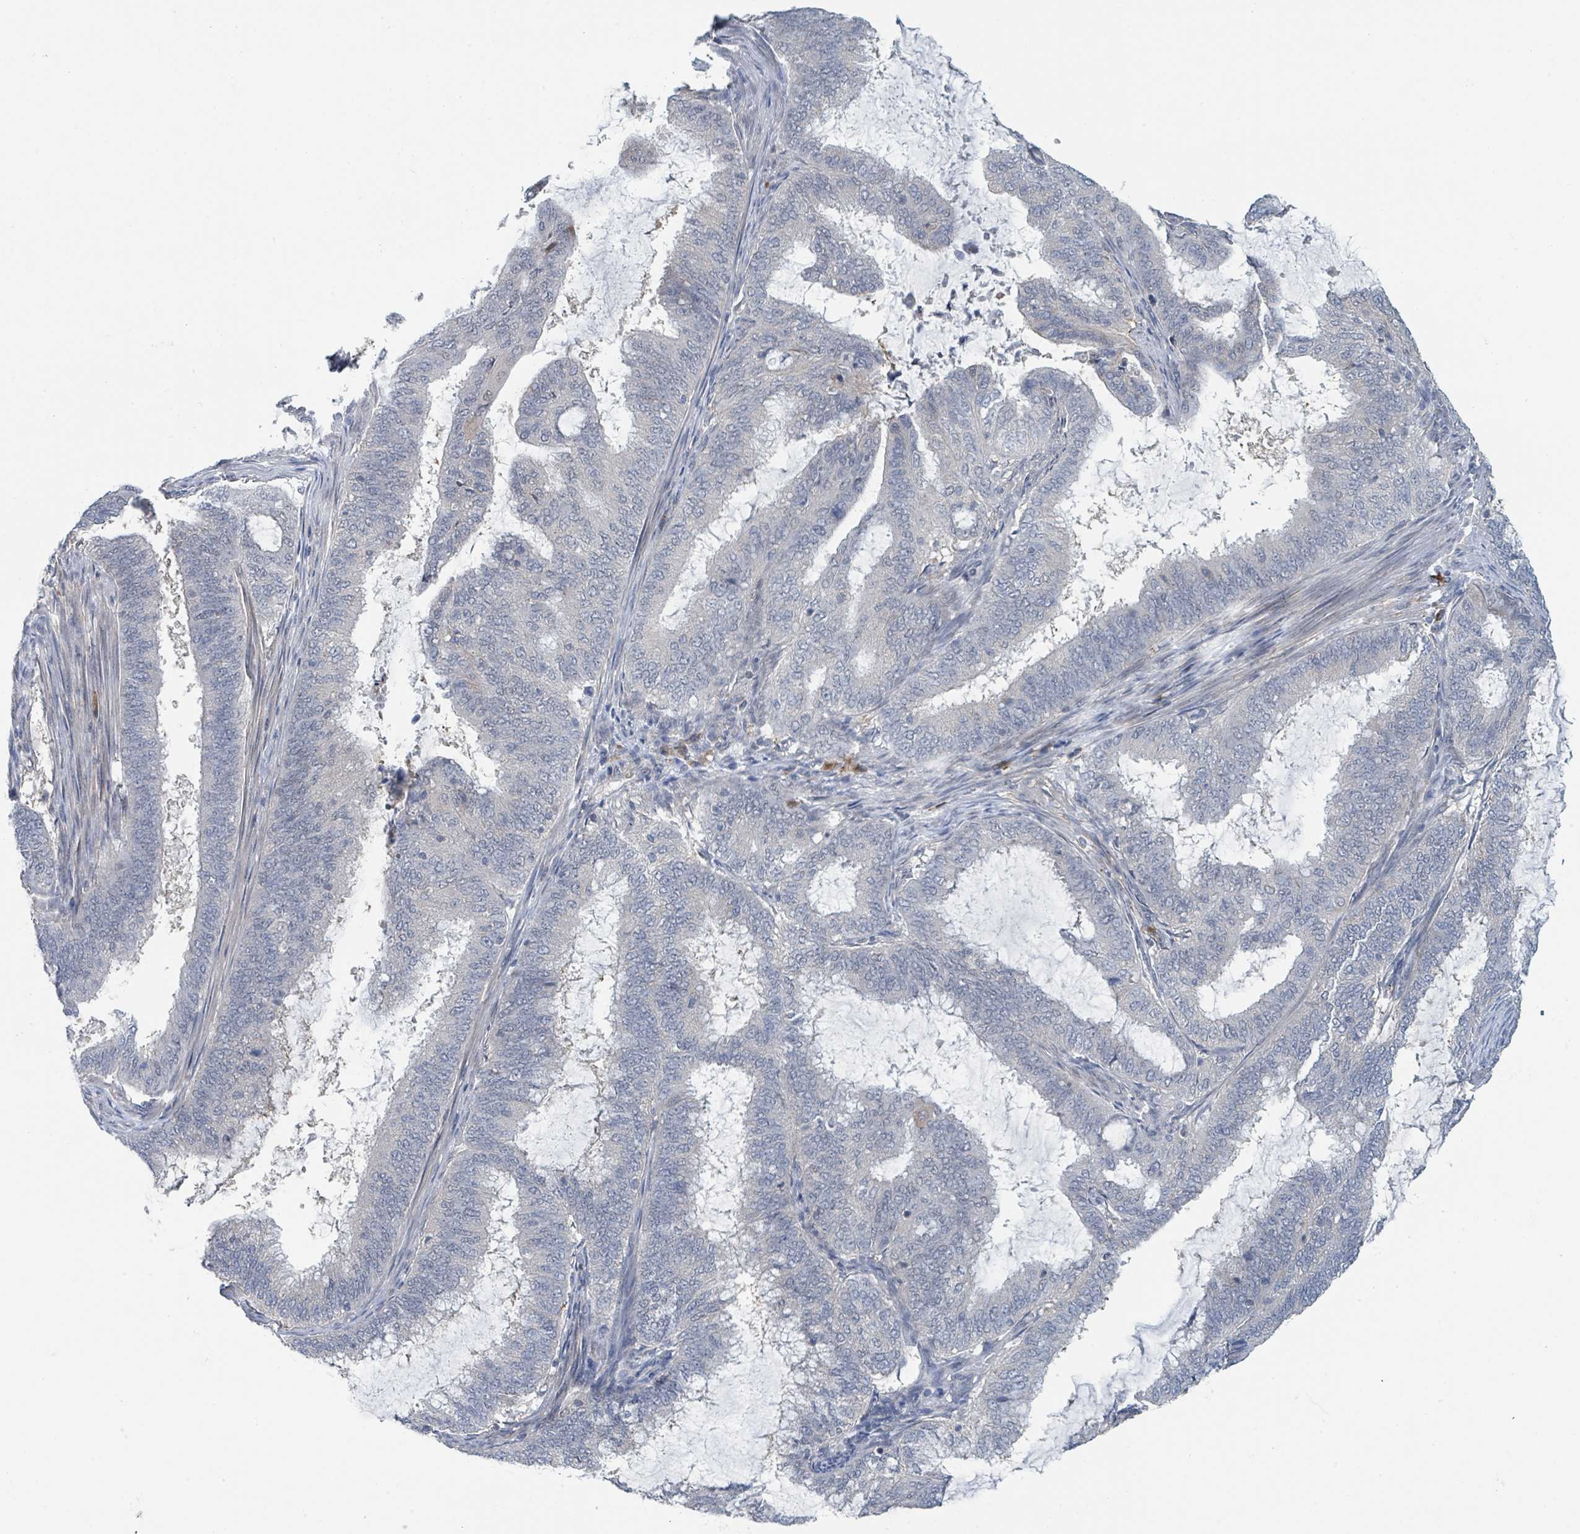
{"staining": {"intensity": "negative", "quantity": "none", "location": "none"}, "tissue": "endometrial cancer", "cell_type": "Tumor cells", "image_type": "cancer", "snomed": [{"axis": "morphology", "description": "Adenocarcinoma, NOS"}, {"axis": "topography", "description": "Endometrium"}], "caption": "Immunohistochemical staining of endometrial cancer displays no significant staining in tumor cells. (IHC, brightfield microscopy, high magnification).", "gene": "ANKRD55", "patient": {"sex": "female", "age": 51}}